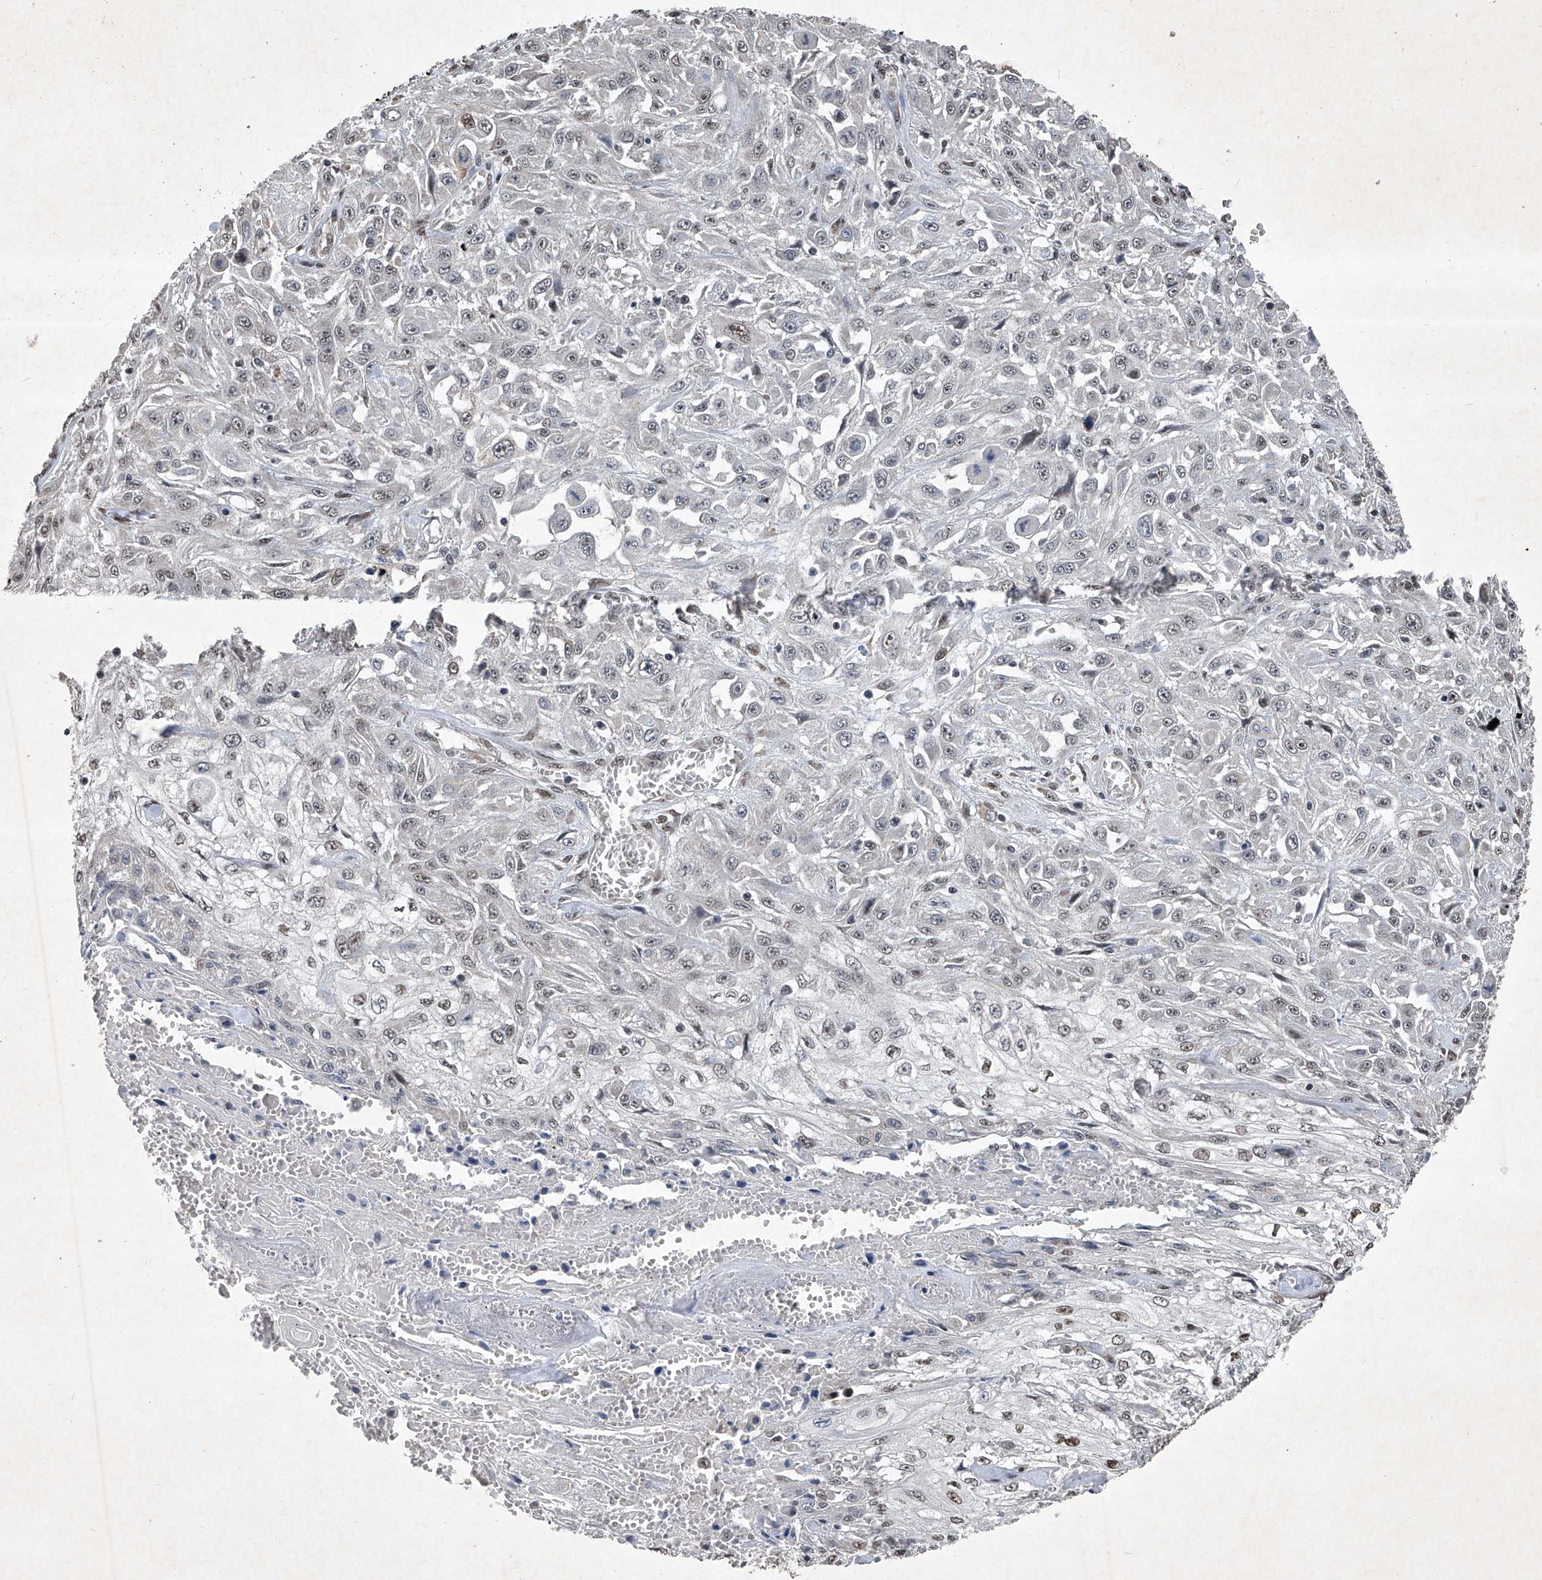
{"staining": {"intensity": "weak", "quantity": "<25%", "location": "nuclear"}, "tissue": "skin cancer", "cell_type": "Tumor cells", "image_type": "cancer", "snomed": [{"axis": "morphology", "description": "Squamous cell carcinoma, NOS"}, {"axis": "morphology", "description": "Squamous cell carcinoma, metastatic, NOS"}, {"axis": "topography", "description": "Skin"}, {"axis": "topography", "description": "Lymph node"}], "caption": "There is no significant staining in tumor cells of skin cancer (metastatic squamous cell carcinoma). Nuclei are stained in blue.", "gene": "DDX39B", "patient": {"sex": "male", "age": 75}}